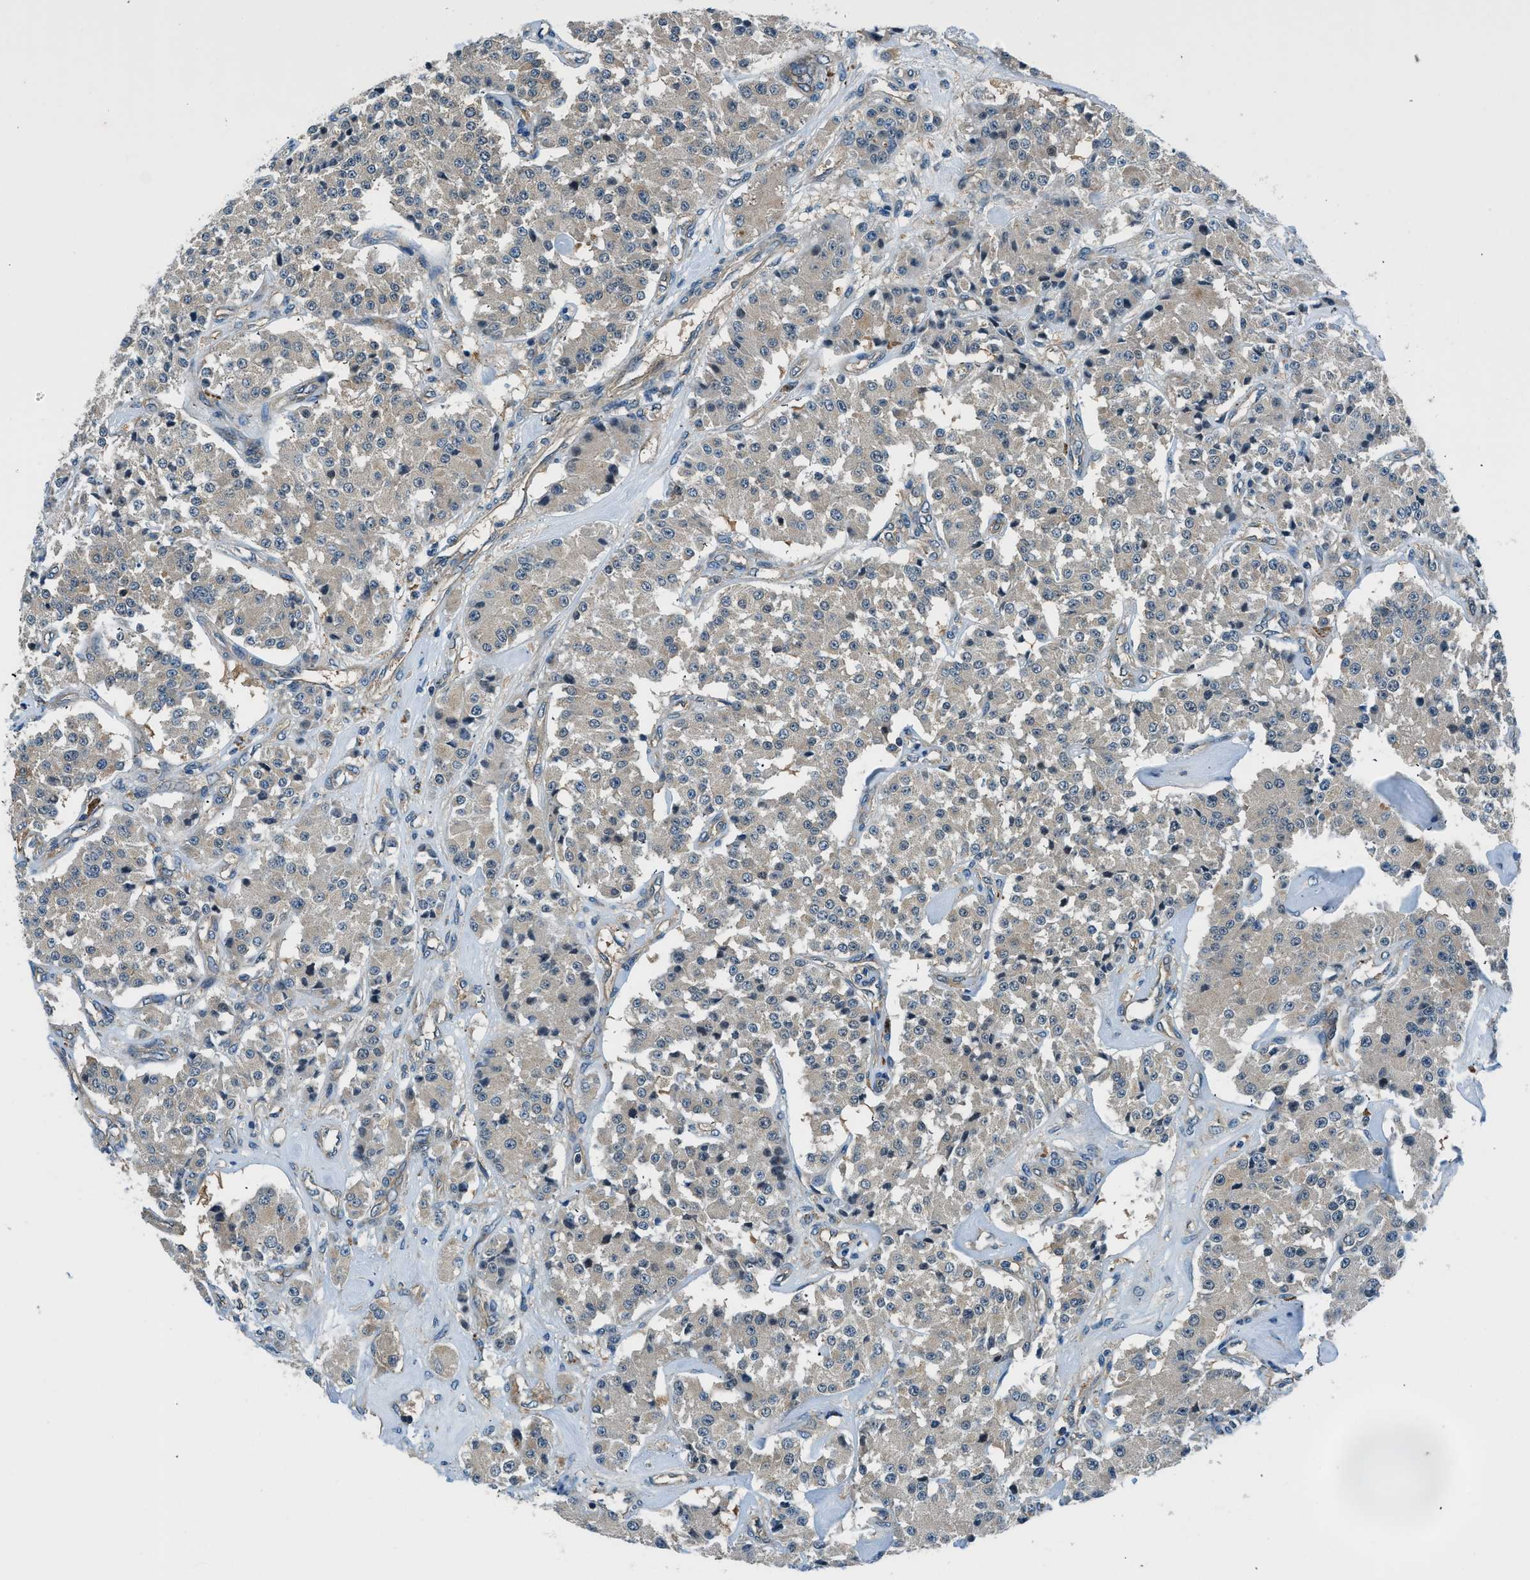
{"staining": {"intensity": "weak", "quantity": ">75%", "location": "cytoplasmic/membranous"}, "tissue": "carcinoid", "cell_type": "Tumor cells", "image_type": "cancer", "snomed": [{"axis": "morphology", "description": "Carcinoid, malignant, NOS"}, {"axis": "topography", "description": "Pancreas"}], "caption": "Protein staining of carcinoid tissue shows weak cytoplasmic/membranous expression in about >75% of tumor cells. The protein is shown in brown color, while the nuclei are stained blue.", "gene": "SLC19A2", "patient": {"sex": "male", "age": 41}}